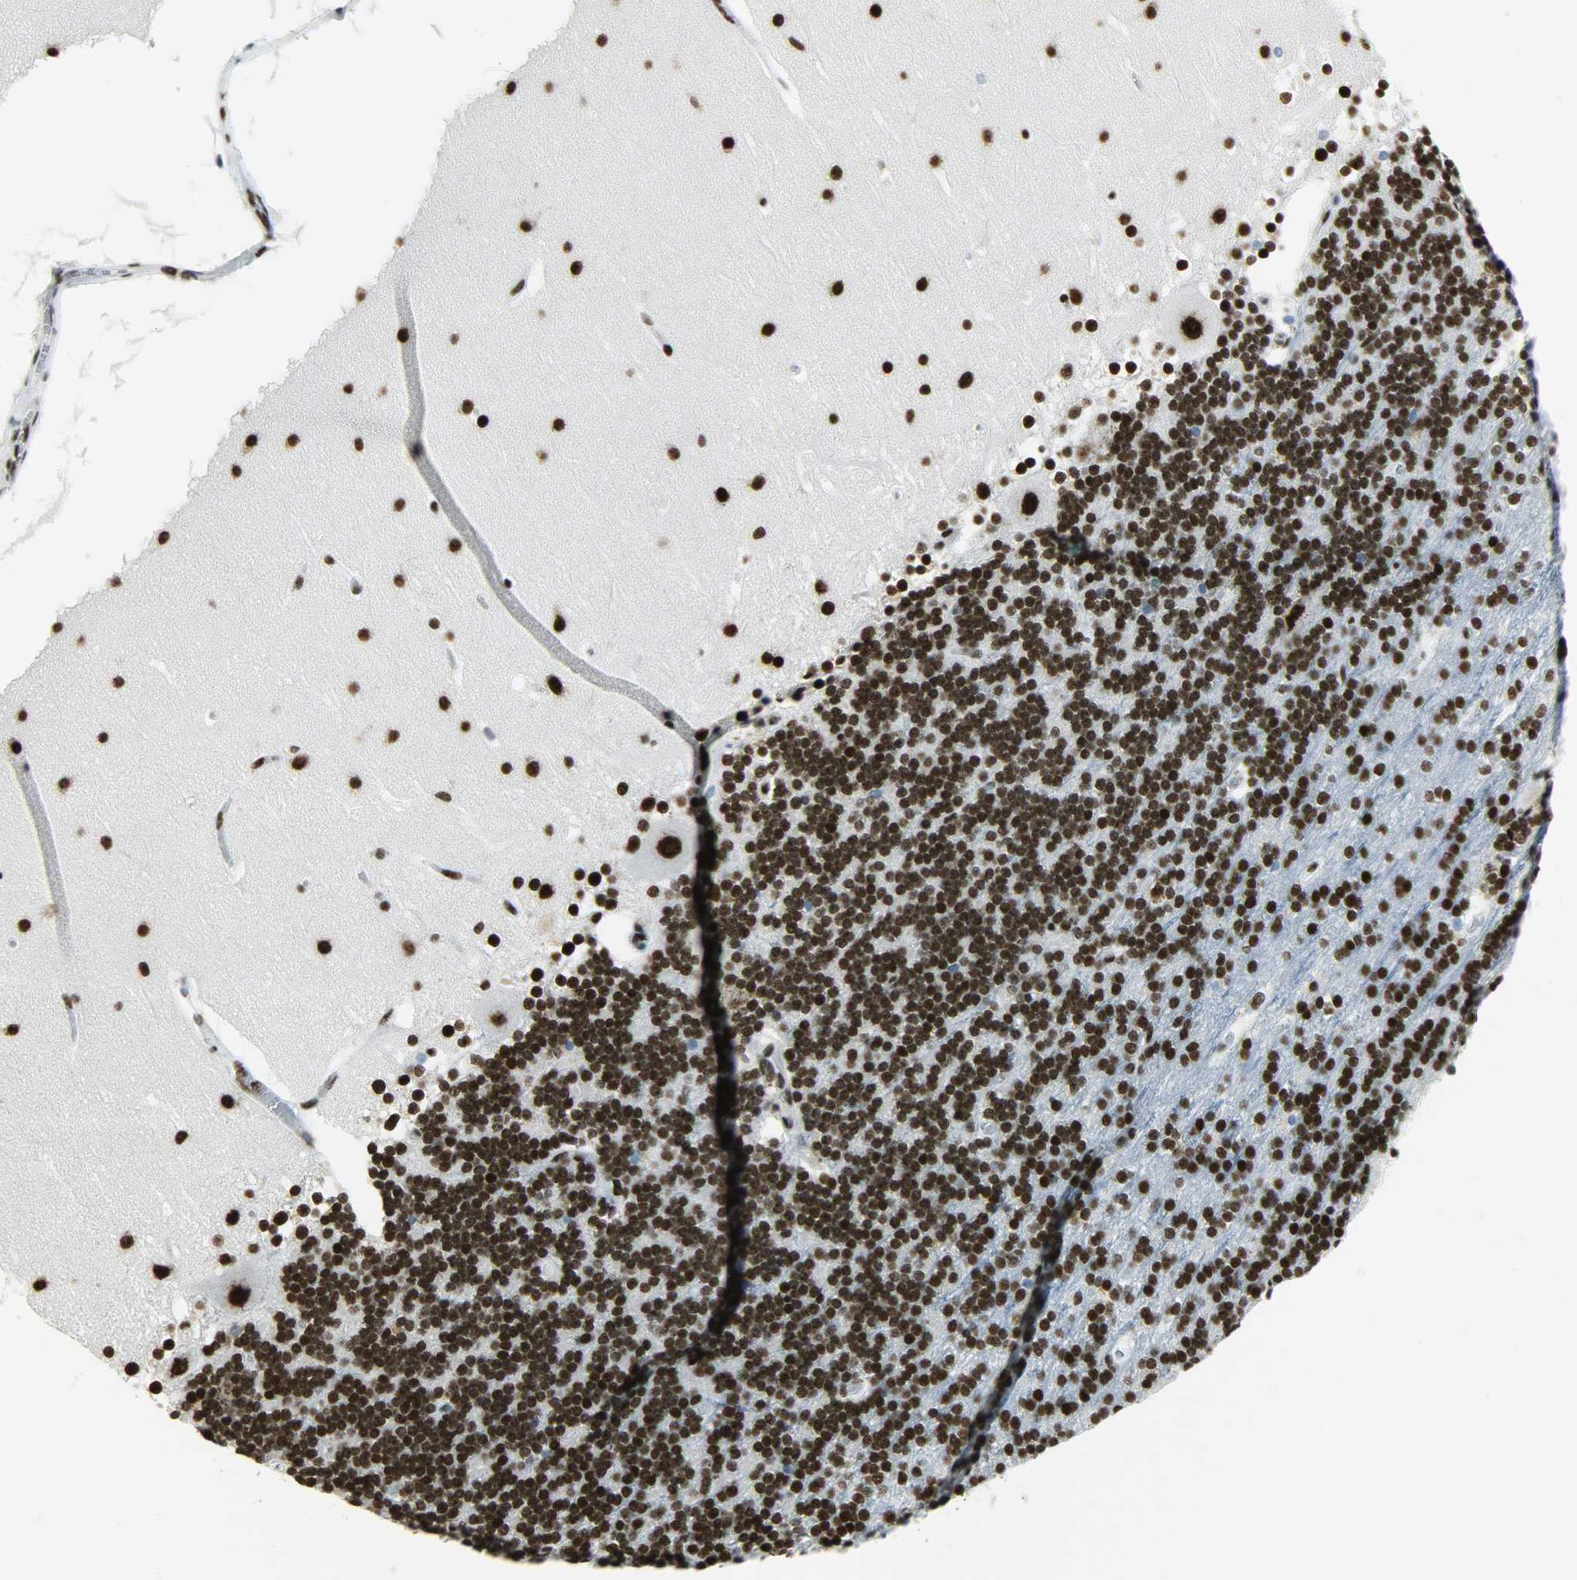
{"staining": {"intensity": "strong", "quantity": ">75%", "location": "nuclear"}, "tissue": "cerebellum", "cell_type": "Cells in granular layer", "image_type": "normal", "snomed": [{"axis": "morphology", "description": "Normal tissue, NOS"}, {"axis": "topography", "description": "Cerebellum"}], "caption": "Immunohistochemical staining of benign cerebellum displays >75% levels of strong nuclear protein positivity in approximately >75% of cells in granular layer. The protein of interest is stained brown, and the nuclei are stained in blue (DAB (3,3'-diaminobenzidine) IHC with brightfield microscopy, high magnification).", "gene": "SNRPA", "patient": {"sex": "female", "age": 19}}